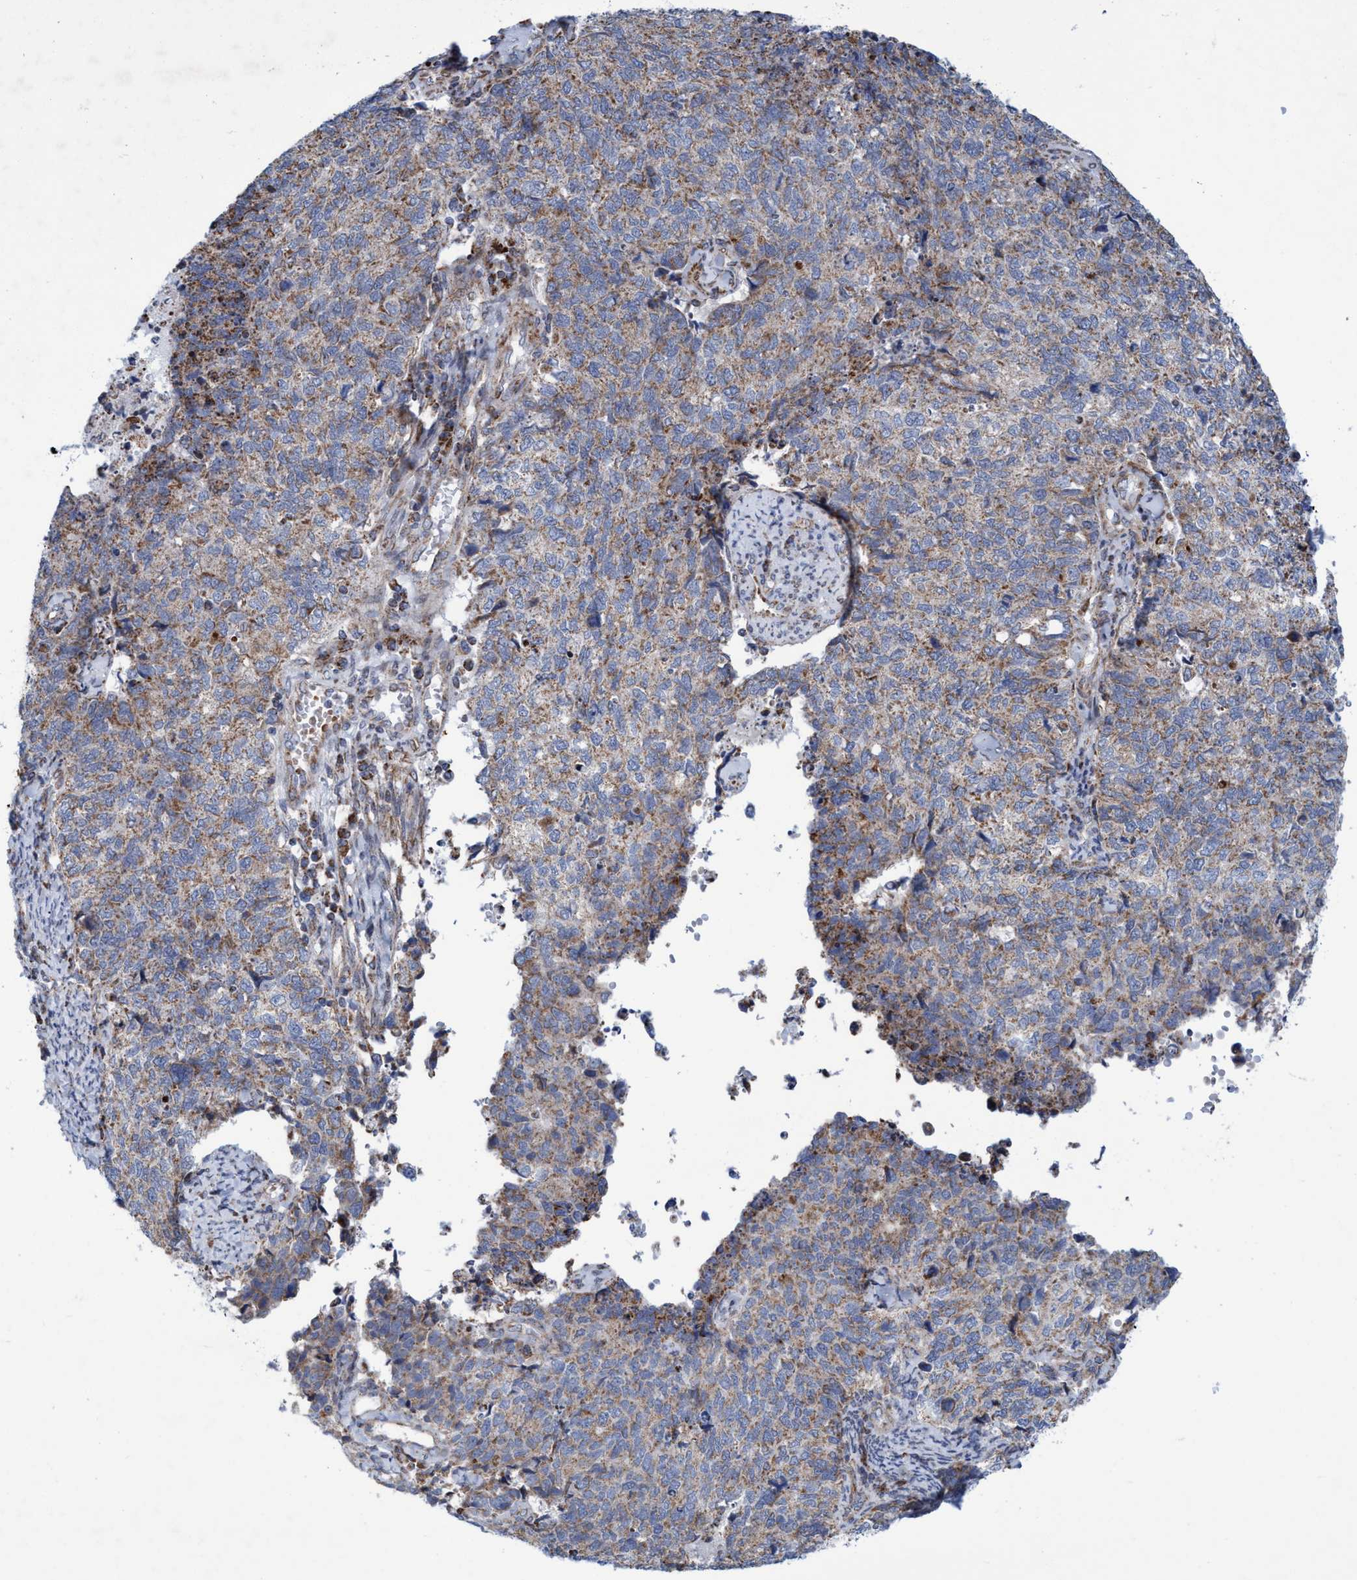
{"staining": {"intensity": "weak", "quantity": ">75%", "location": "cytoplasmic/membranous"}, "tissue": "cervical cancer", "cell_type": "Tumor cells", "image_type": "cancer", "snomed": [{"axis": "morphology", "description": "Squamous cell carcinoma, NOS"}, {"axis": "topography", "description": "Cervix"}], "caption": "Immunohistochemistry staining of cervical cancer, which demonstrates low levels of weak cytoplasmic/membranous staining in about >75% of tumor cells indicating weak cytoplasmic/membranous protein expression. The staining was performed using DAB (3,3'-diaminobenzidine) (brown) for protein detection and nuclei were counterstained in hematoxylin (blue).", "gene": "POLR1F", "patient": {"sex": "female", "age": 63}}